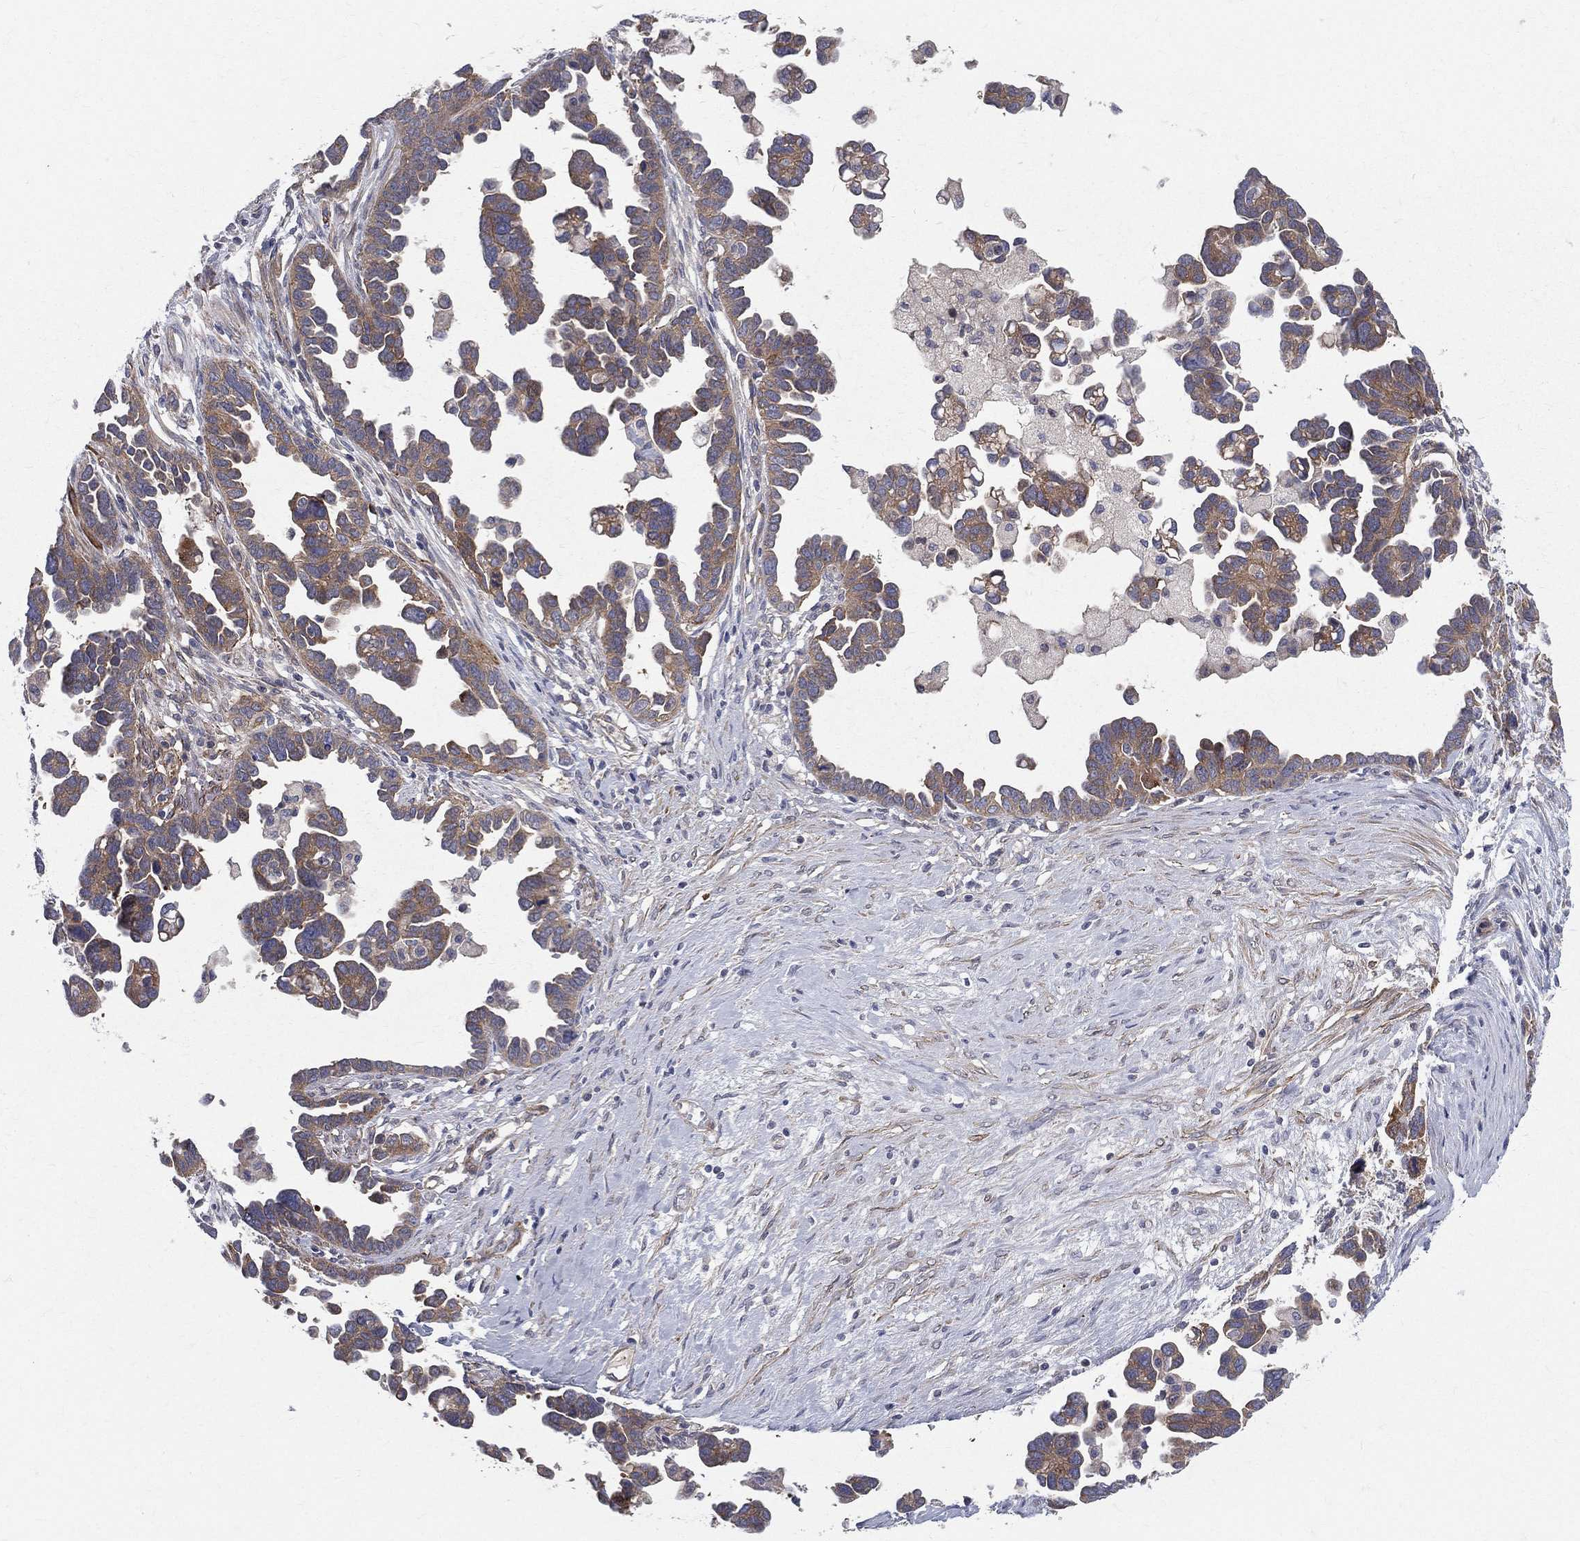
{"staining": {"intensity": "moderate", "quantity": ">75%", "location": "cytoplasmic/membranous"}, "tissue": "ovarian cancer", "cell_type": "Tumor cells", "image_type": "cancer", "snomed": [{"axis": "morphology", "description": "Cystadenocarcinoma, serous, NOS"}, {"axis": "topography", "description": "Ovary"}], "caption": "Immunohistochemical staining of serous cystadenocarcinoma (ovarian) demonstrates medium levels of moderate cytoplasmic/membranous staining in approximately >75% of tumor cells.", "gene": "POMZP3", "patient": {"sex": "female", "age": 54}}